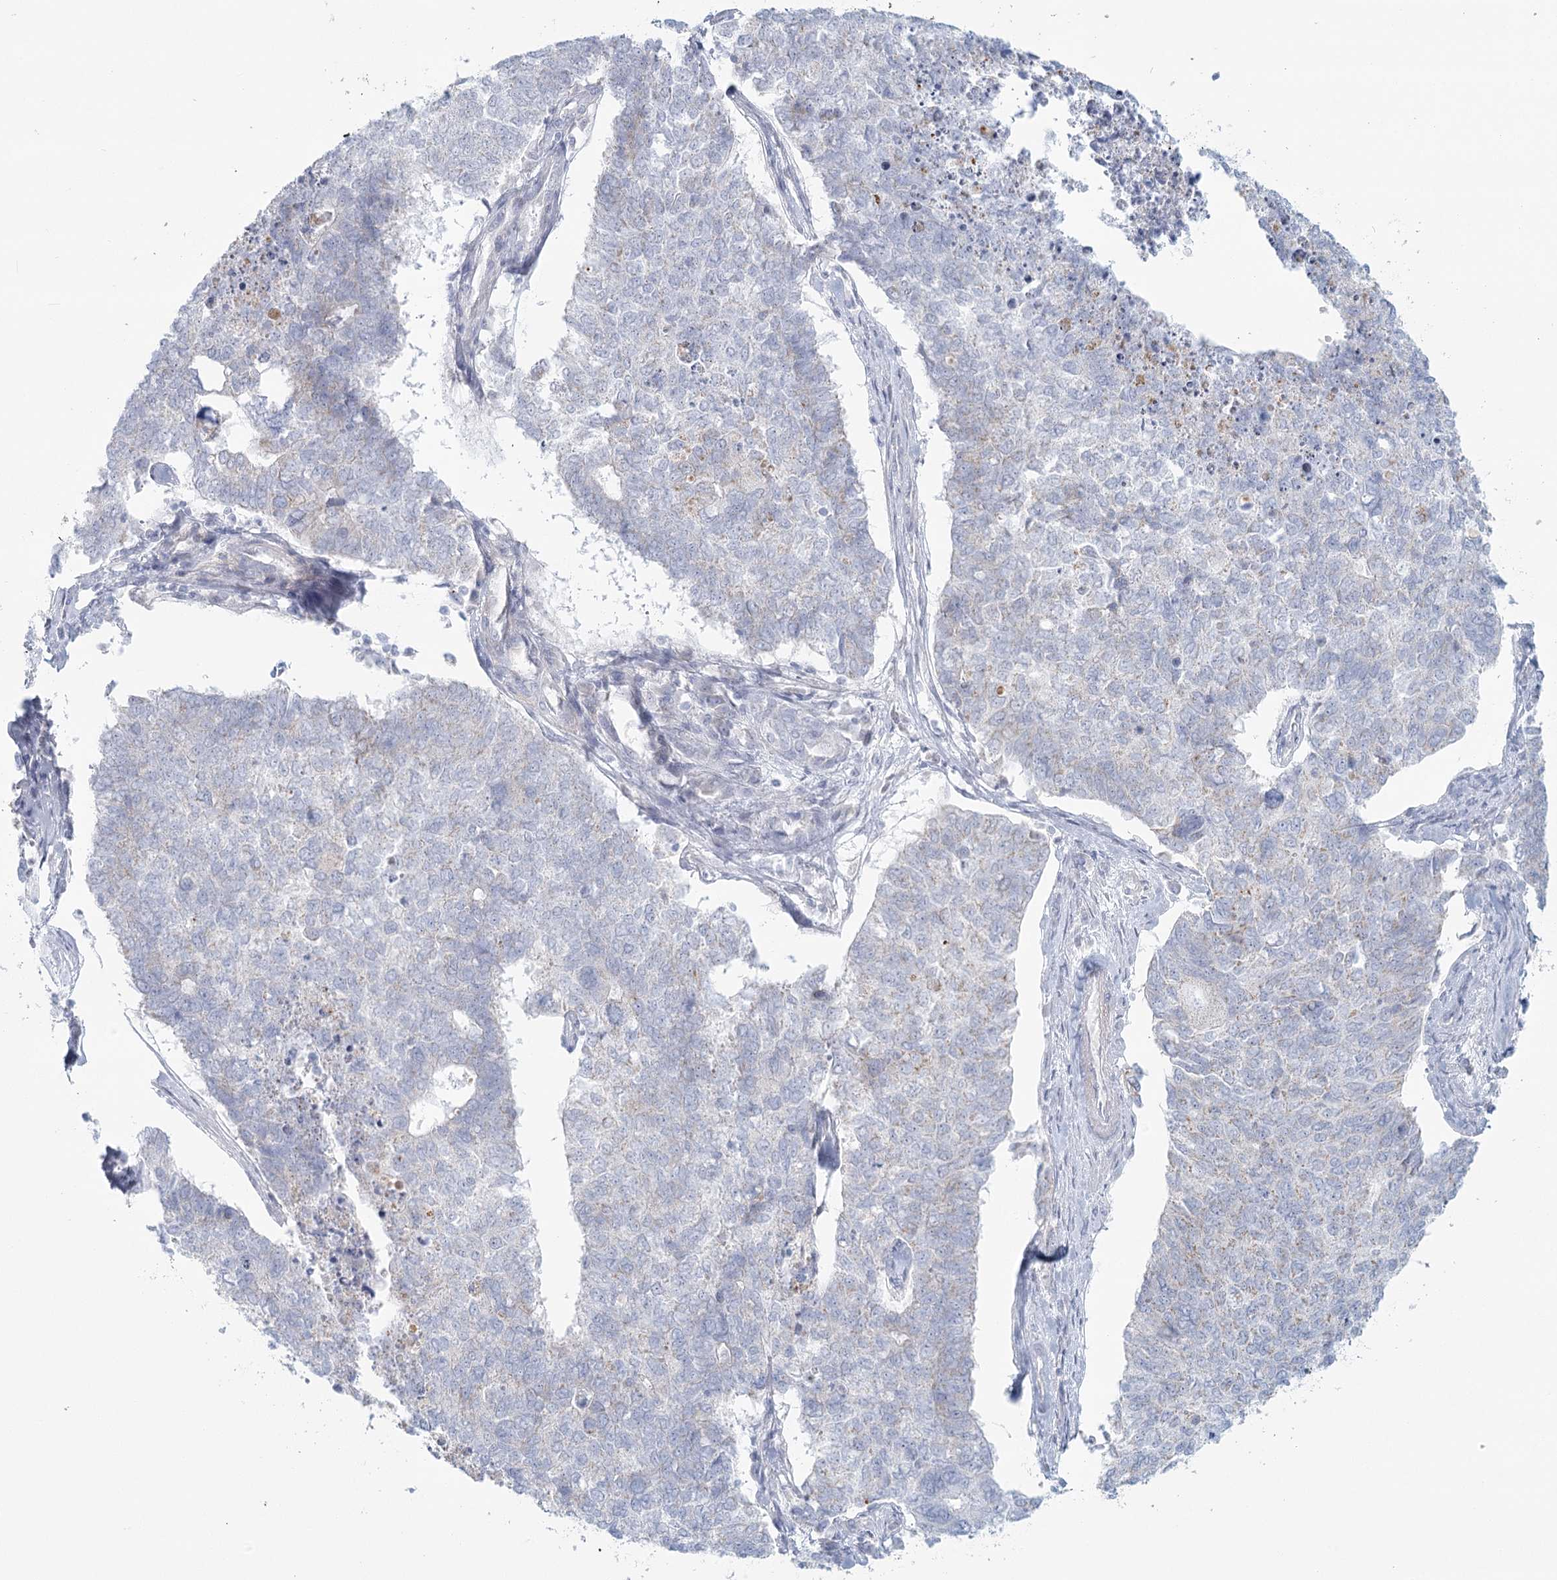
{"staining": {"intensity": "negative", "quantity": "none", "location": "none"}, "tissue": "cervical cancer", "cell_type": "Tumor cells", "image_type": "cancer", "snomed": [{"axis": "morphology", "description": "Squamous cell carcinoma, NOS"}, {"axis": "topography", "description": "Cervix"}], "caption": "Tumor cells are negative for protein expression in human cervical squamous cell carcinoma. (DAB IHC visualized using brightfield microscopy, high magnification).", "gene": "BPHL", "patient": {"sex": "female", "age": 63}}